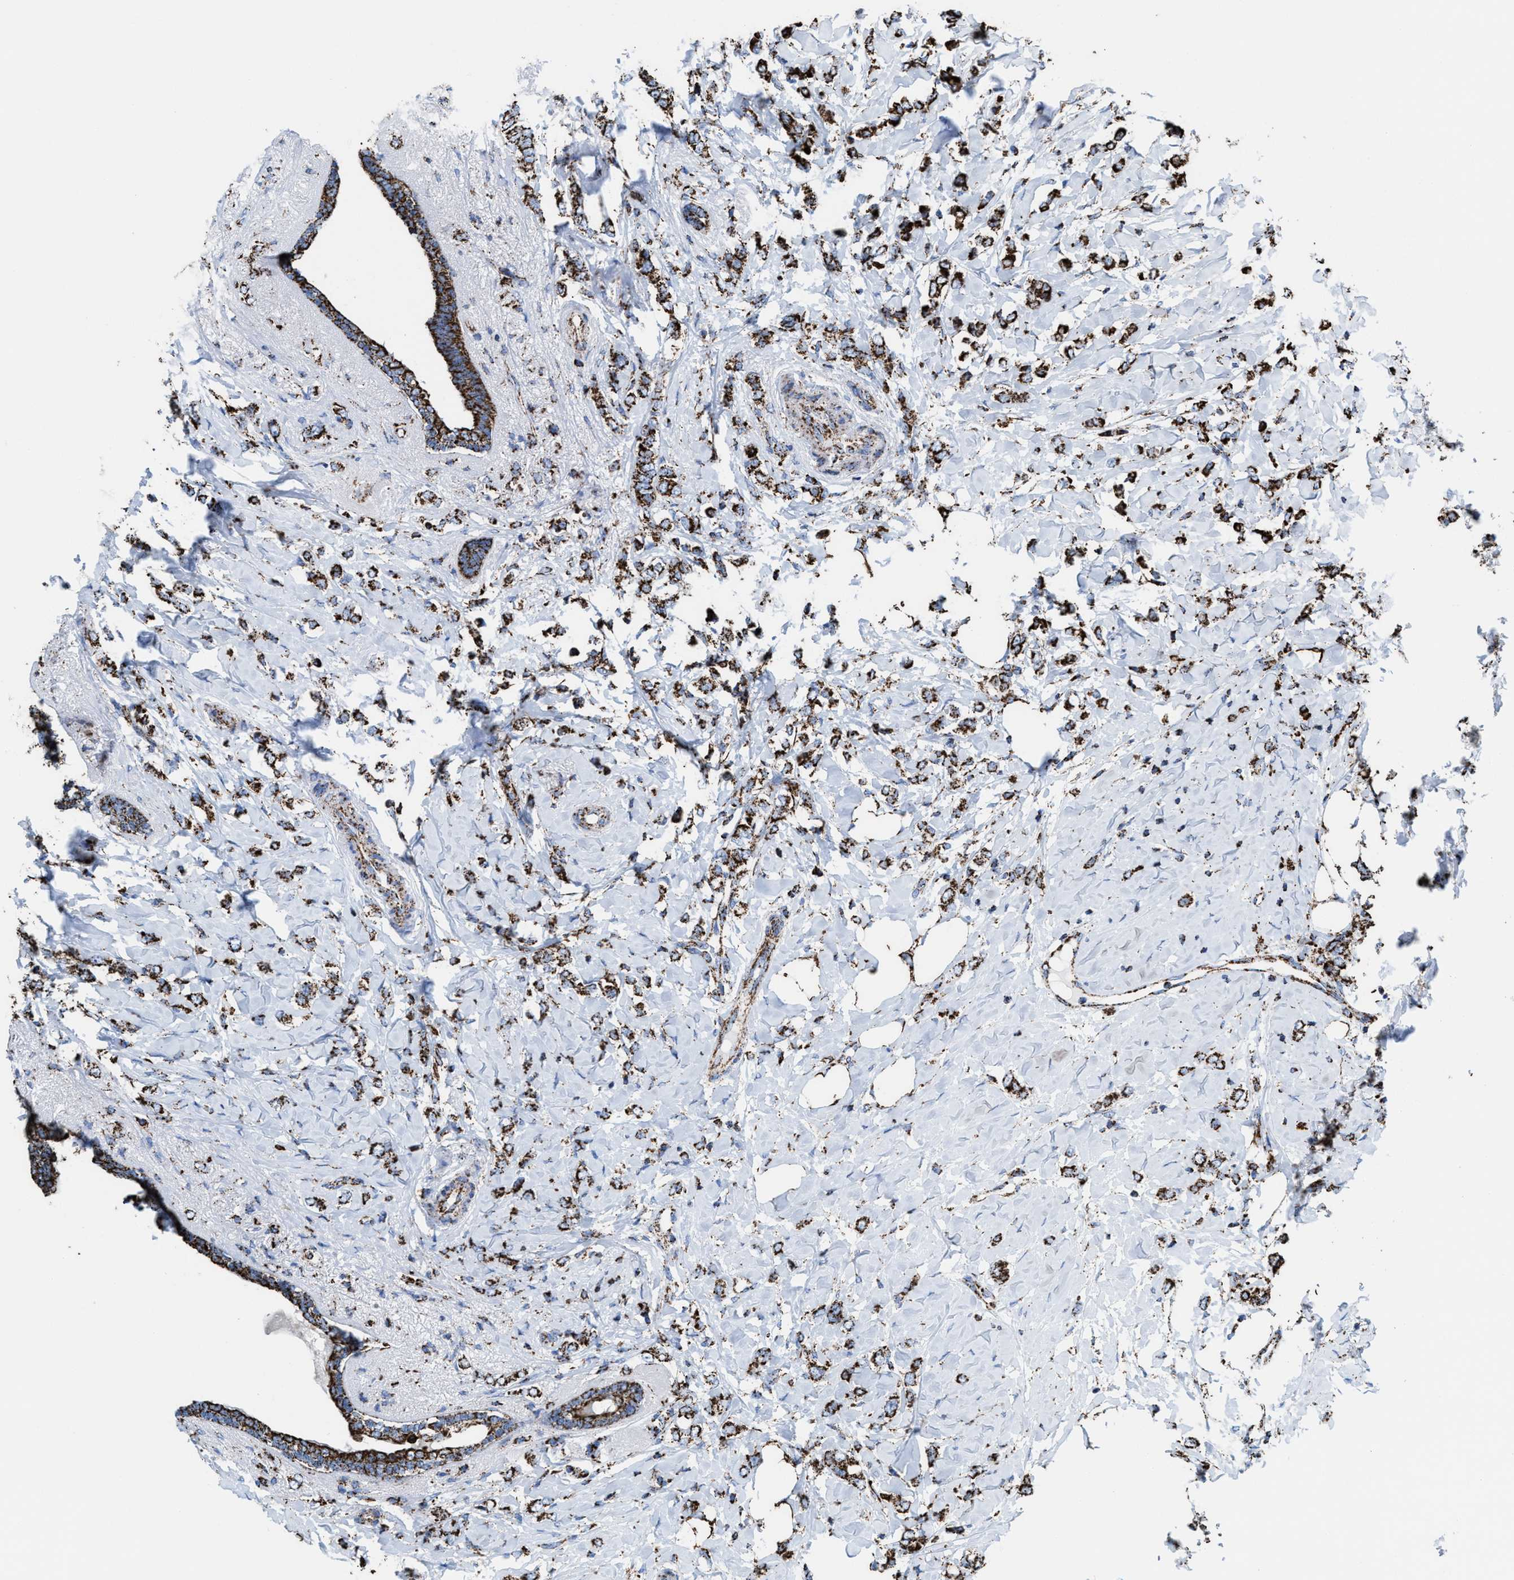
{"staining": {"intensity": "strong", "quantity": ">75%", "location": "cytoplasmic/membranous"}, "tissue": "breast cancer", "cell_type": "Tumor cells", "image_type": "cancer", "snomed": [{"axis": "morphology", "description": "Normal tissue, NOS"}, {"axis": "morphology", "description": "Lobular carcinoma"}, {"axis": "topography", "description": "Breast"}], "caption": "This is an image of immunohistochemistry (IHC) staining of lobular carcinoma (breast), which shows strong expression in the cytoplasmic/membranous of tumor cells.", "gene": "ECHS1", "patient": {"sex": "female", "age": 47}}